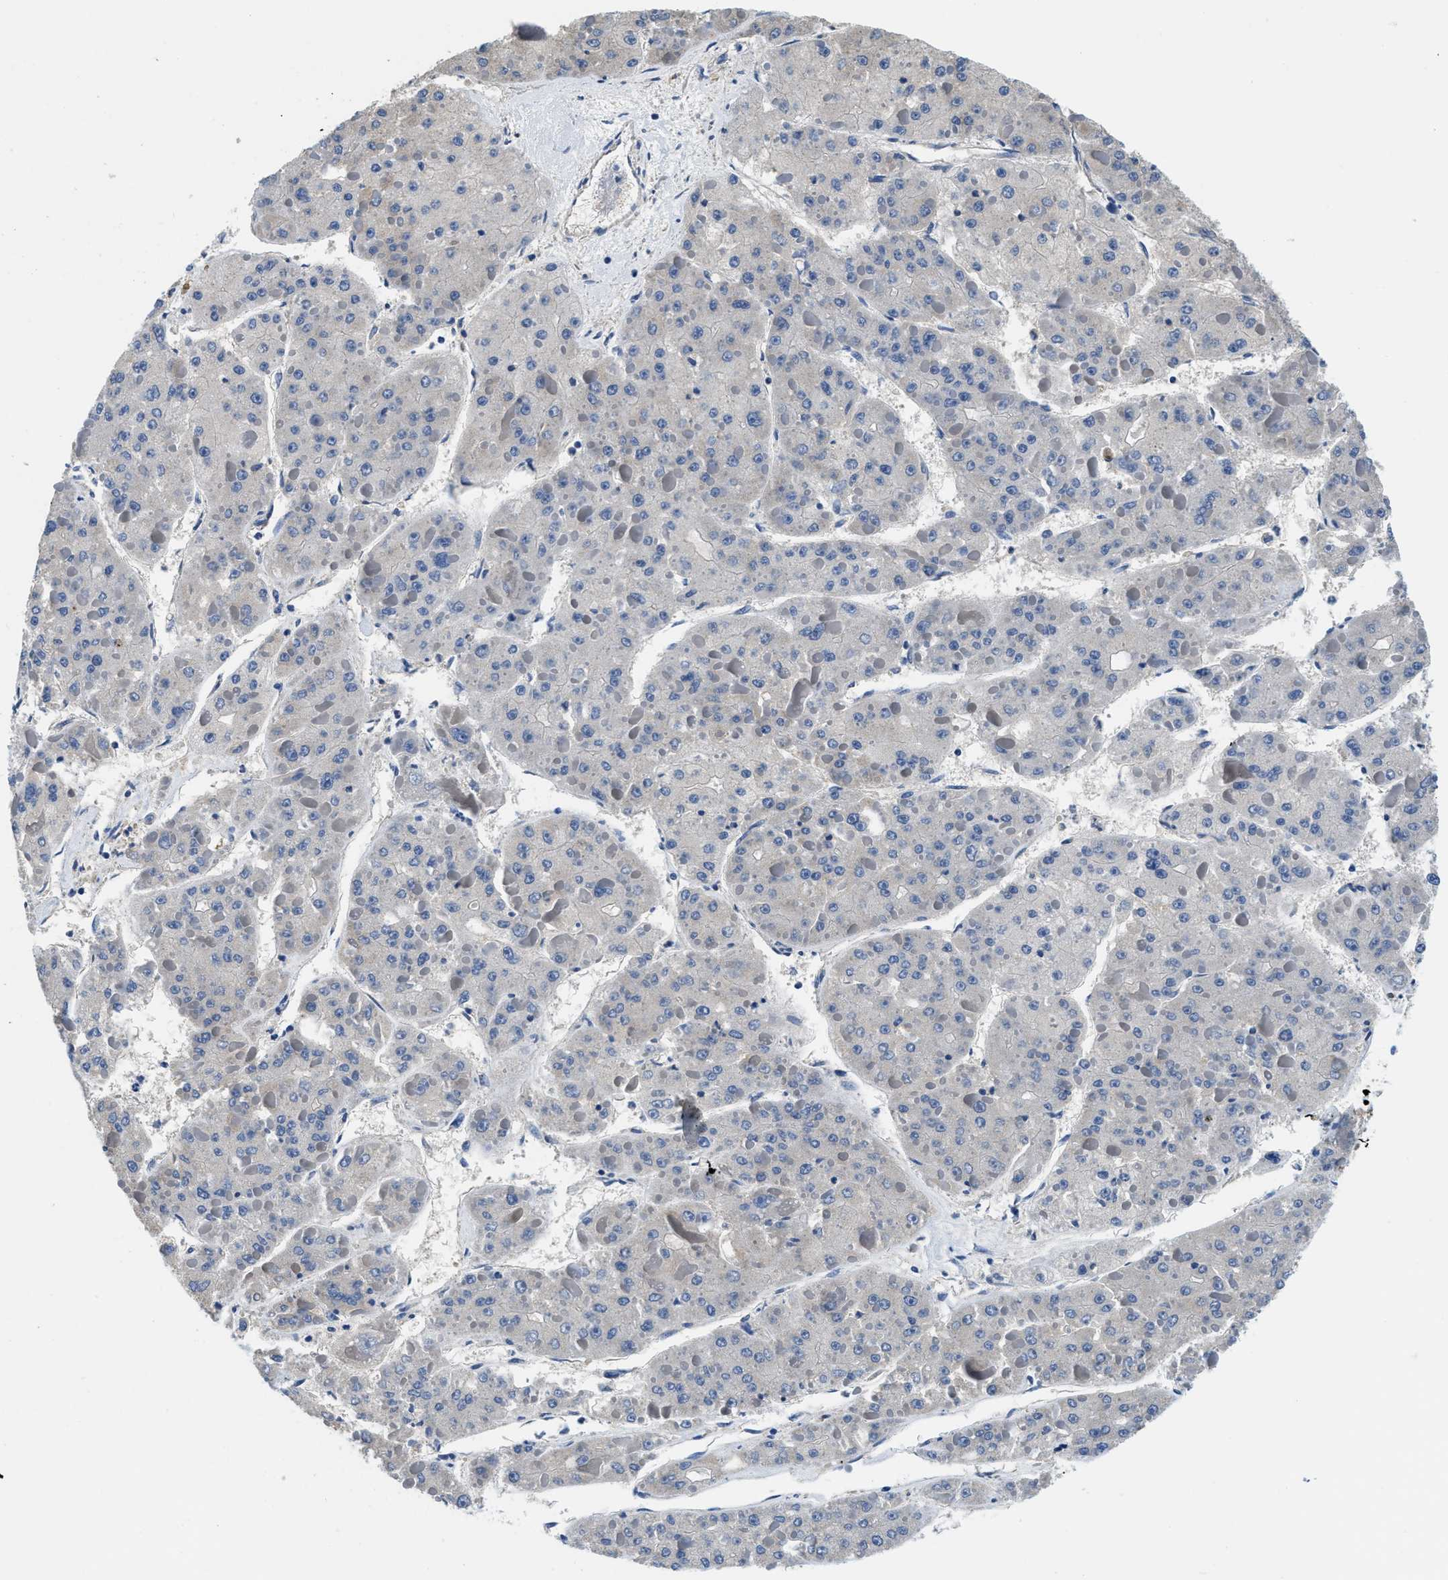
{"staining": {"intensity": "negative", "quantity": "none", "location": "none"}, "tissue": "liver cancer", "cell_type": "Tumor cells", "image_type": "cancer", "snomed": [{"axis": "morphology", "description": "Carcinoma, Hepatocellular, NOS"}, {"axis": "topography", "description": "Liver"}], "caption": "Tumor cells show no significant positivity in liver hepatocellular carcinoma.", "gene": "STAT2", "patient": {"sex": "female", "age": 73}}